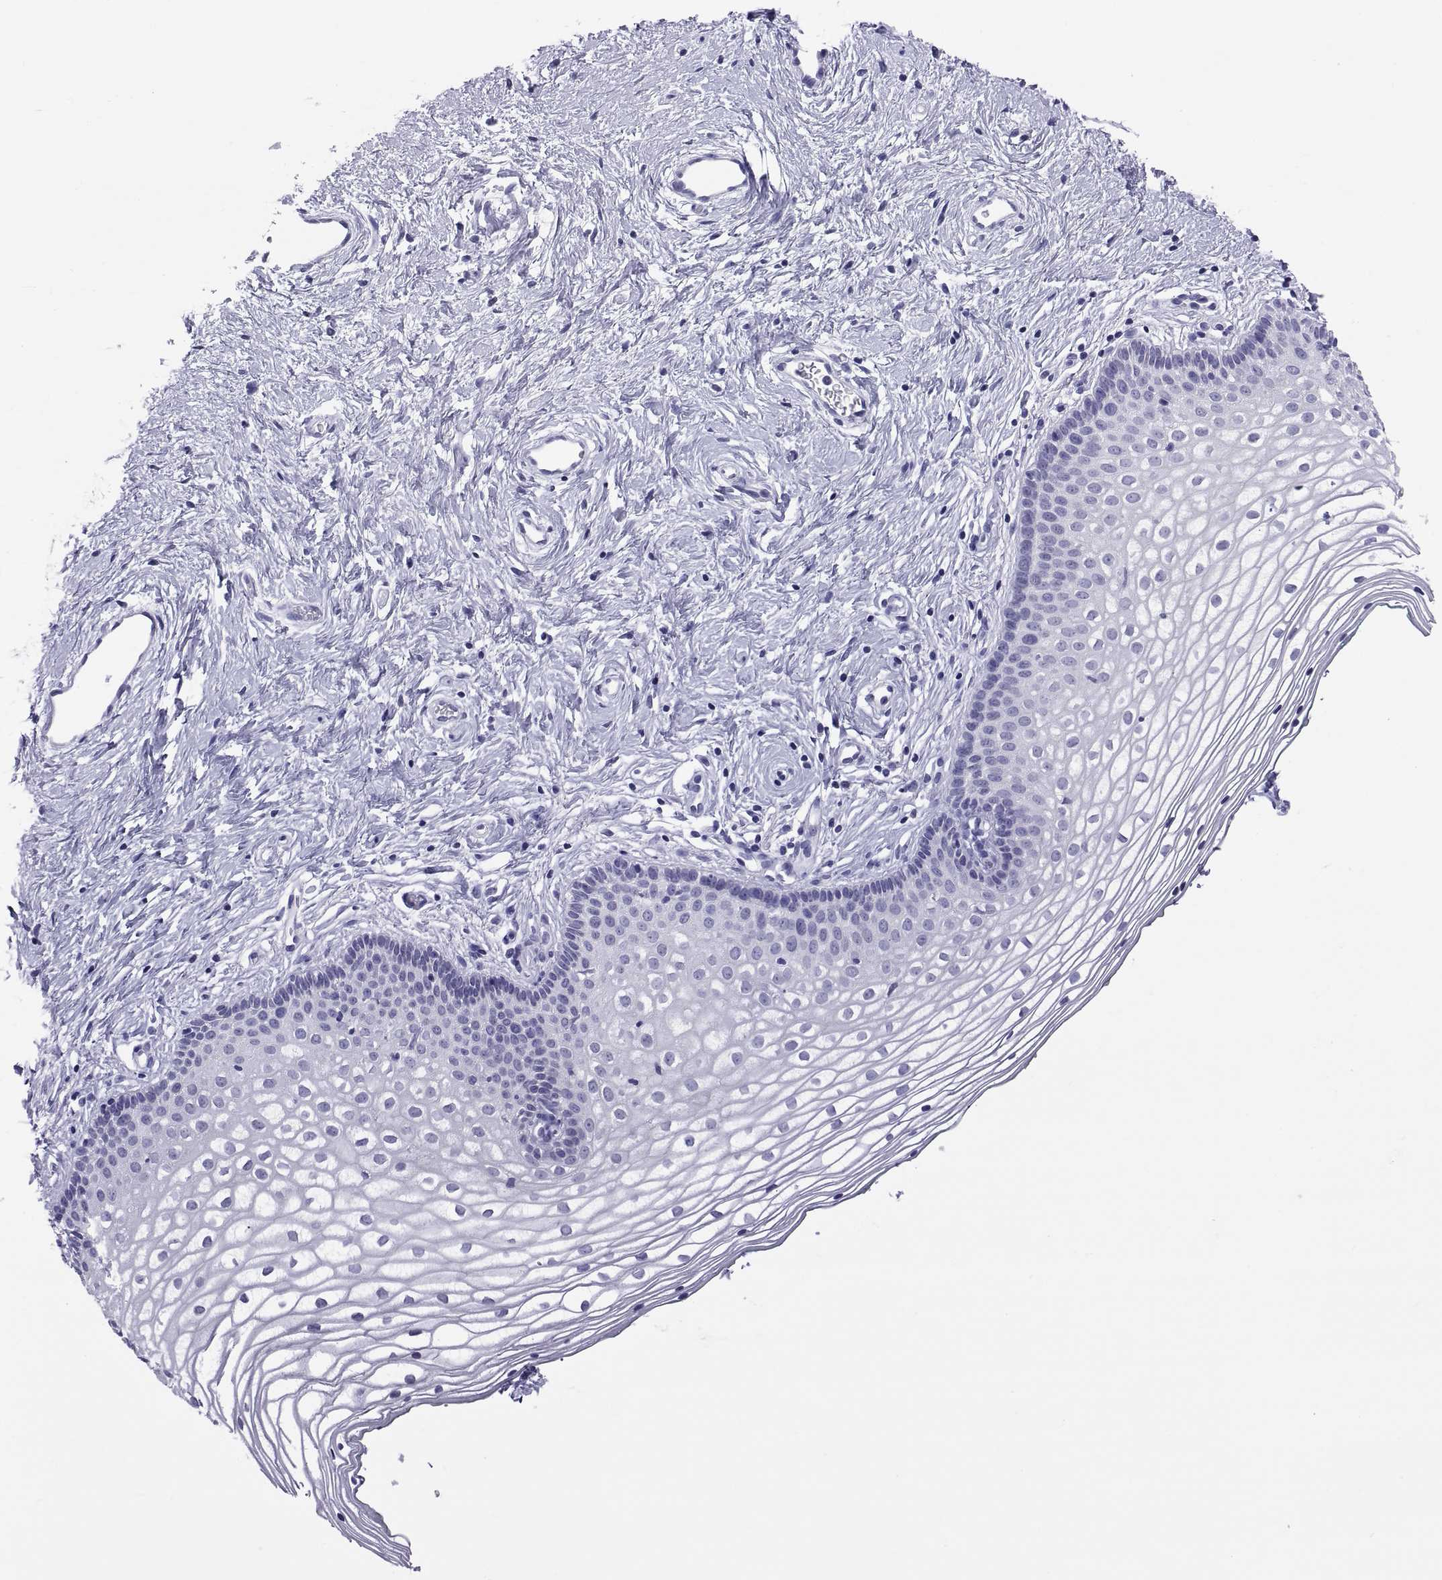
{"staining": {"intensity": "negative", "quantity": "none", "location": "none"}, "tissue": "vagina", "cell_type": "Squamous epithelial cells", "image_type": "normal", "snomed": [{"axis": "morphology", "description": "Normal tissue, NOS"}, {"axis": "topography", "description": "Vagina"}], "caption": "High power microscopy histopathology image of an immunohistochemistry histopathology image of benign vagina, revealing no significant staining in squamous epithelial cells.", "gene": "QRICH2", "patient": {"sex": "female", "age": 36}}